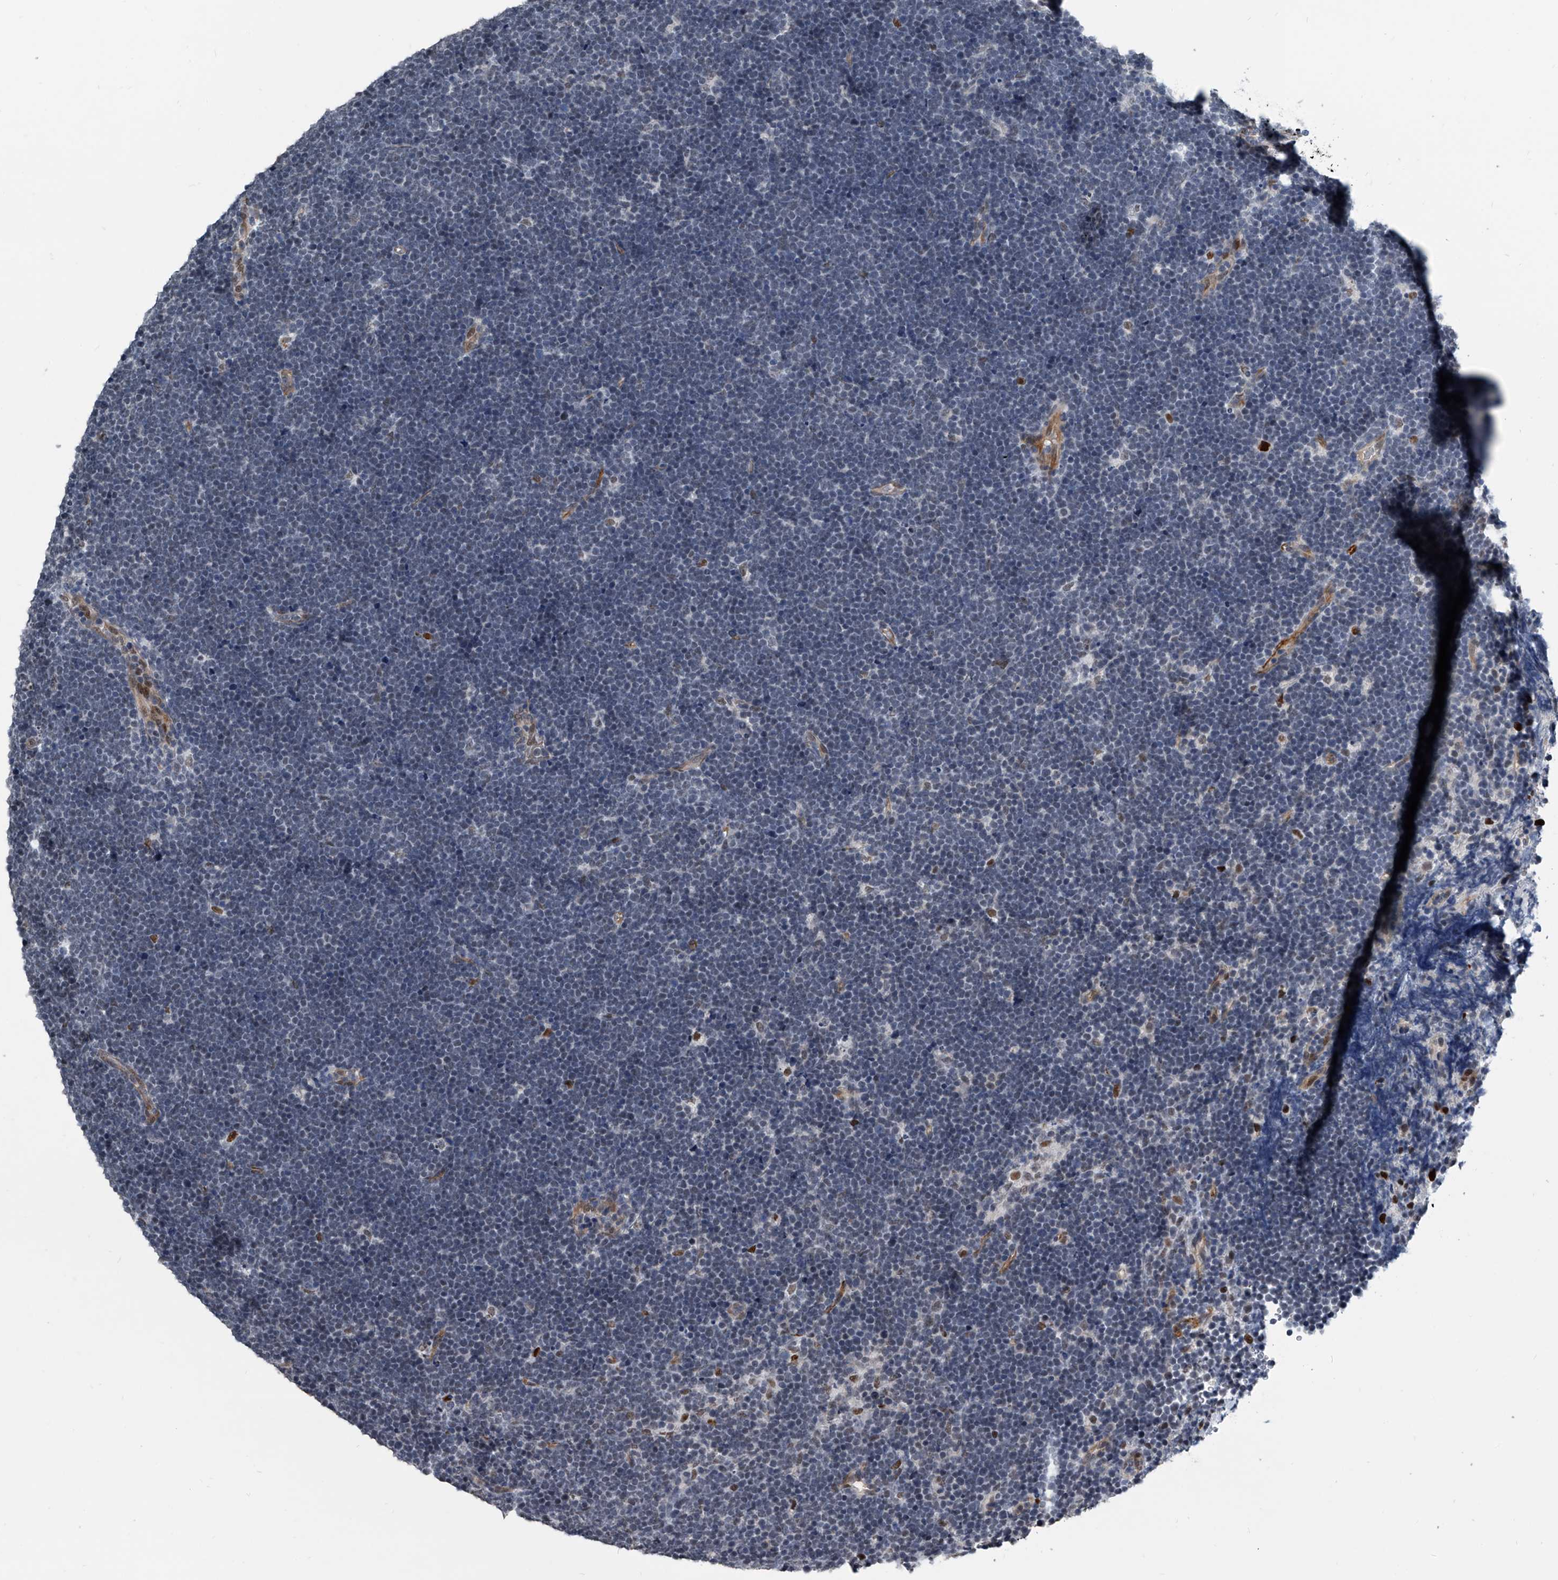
{"staining": {"intensity": "negative", "quantity": "none", "location": "none"}, "tissue": "lymphoma", "cell_type": "Tumor cells", "image_type": "cancer", "snomed": [{"axis": "morphology", "description": "Malignant lymphoma, non-Hodgkin's type, High grade"}, {"axis": "topography", "description": "Lymph node"}], "caption": "Immunohistochemical staining of high-grade malignant lymphoma, non-Hodgkin's type demonstrates no significant positivity in tumor cells.", "gene": "MEN1", "patient": {"sex": "male", "age": 13}}